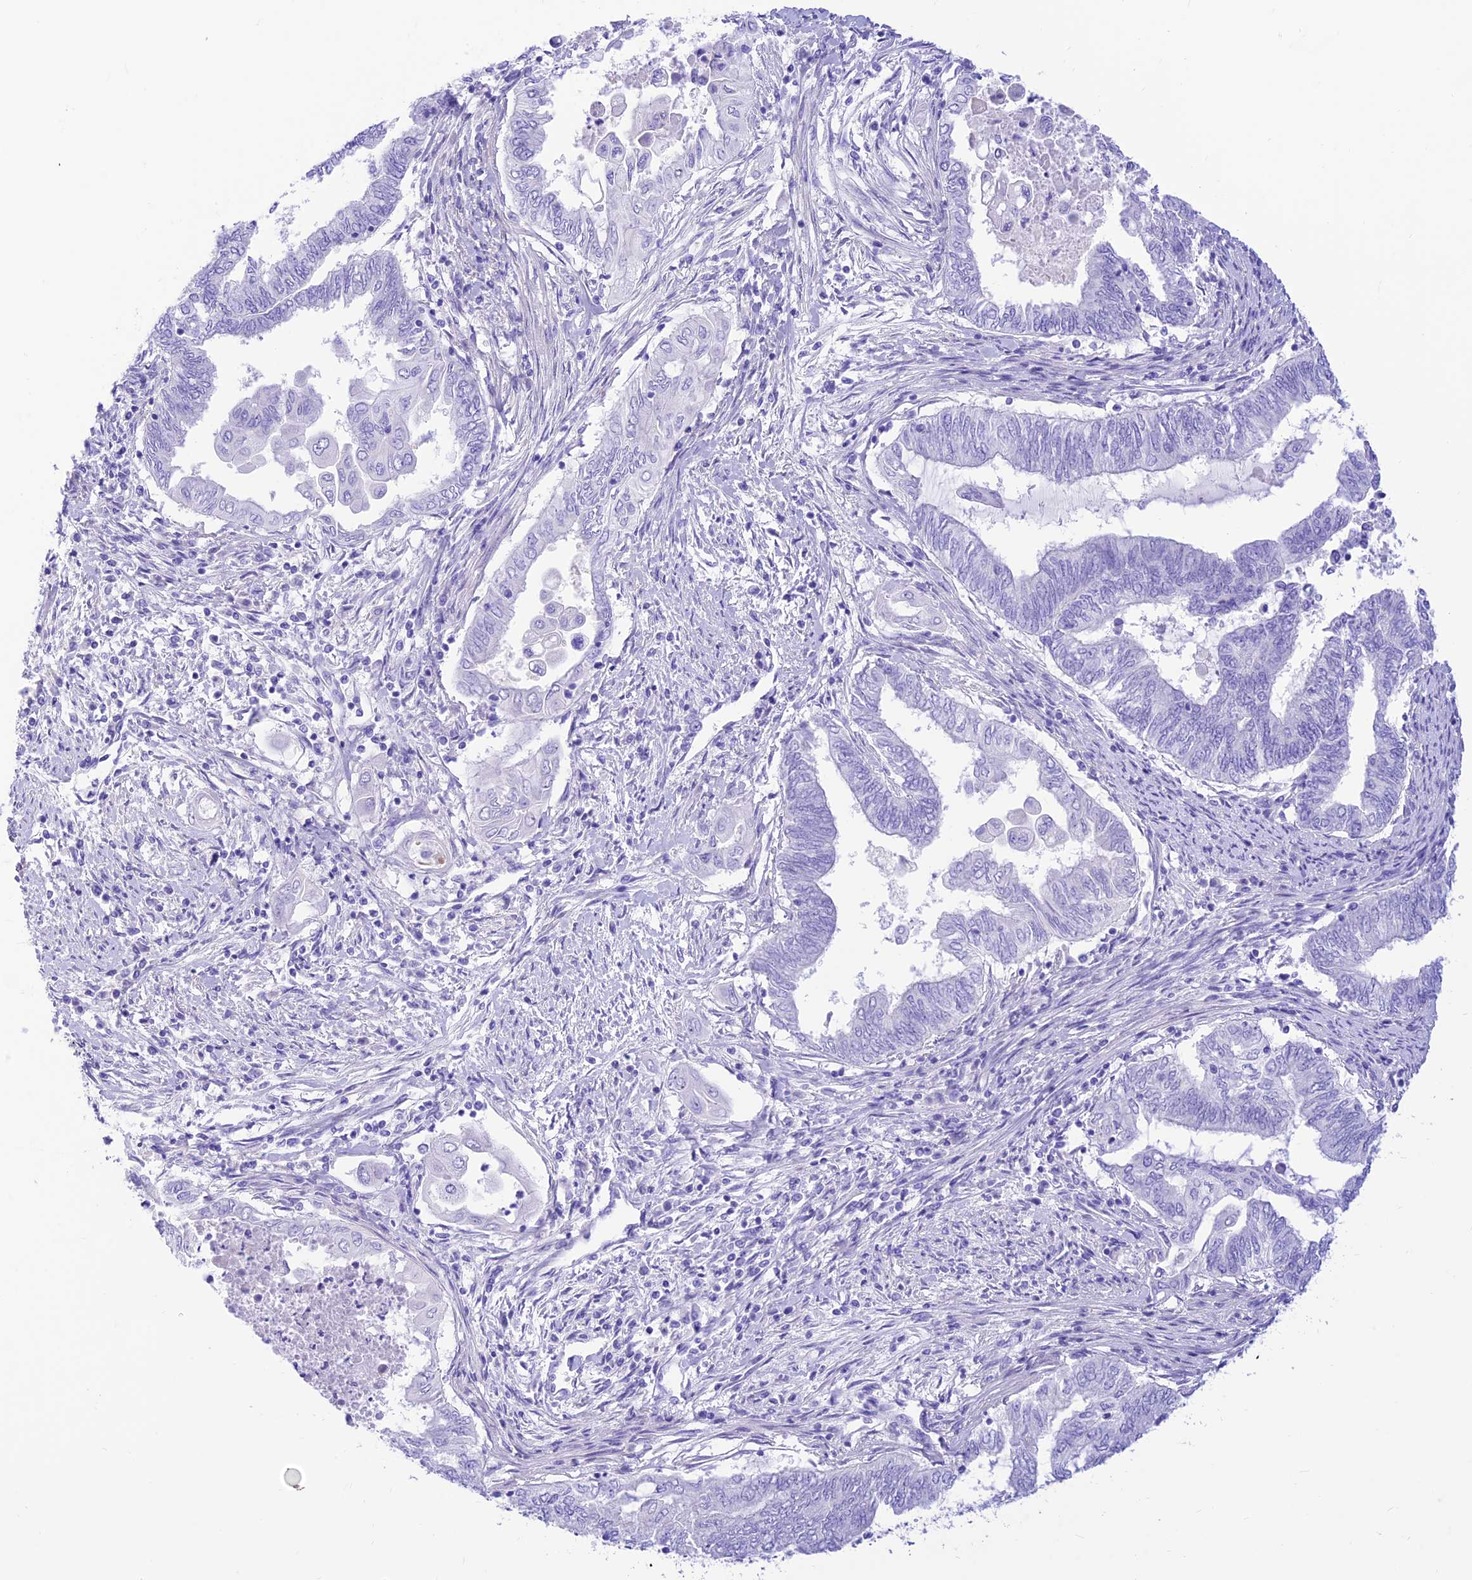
{"staining": {"intensity": "negative", "quantity": "none", "location": "none"}, "tissue": "endometrial cancer", "cell_type": "Tumor cells", "image_type": "cancer", "snomed": [{"axis": "morphology", "description": "Adenocarcinoma, NOS"}, {"axis": "topography", "description": "Uterus"}, {"axis": "topography", "description": "Endometrium"}], "caption": "Endometrial cancer was stained to show a protein in brown. There is no significant positivity in tumor cells.", "gene": "PRNP", "patient": {"sex": "female", "age": 70}}